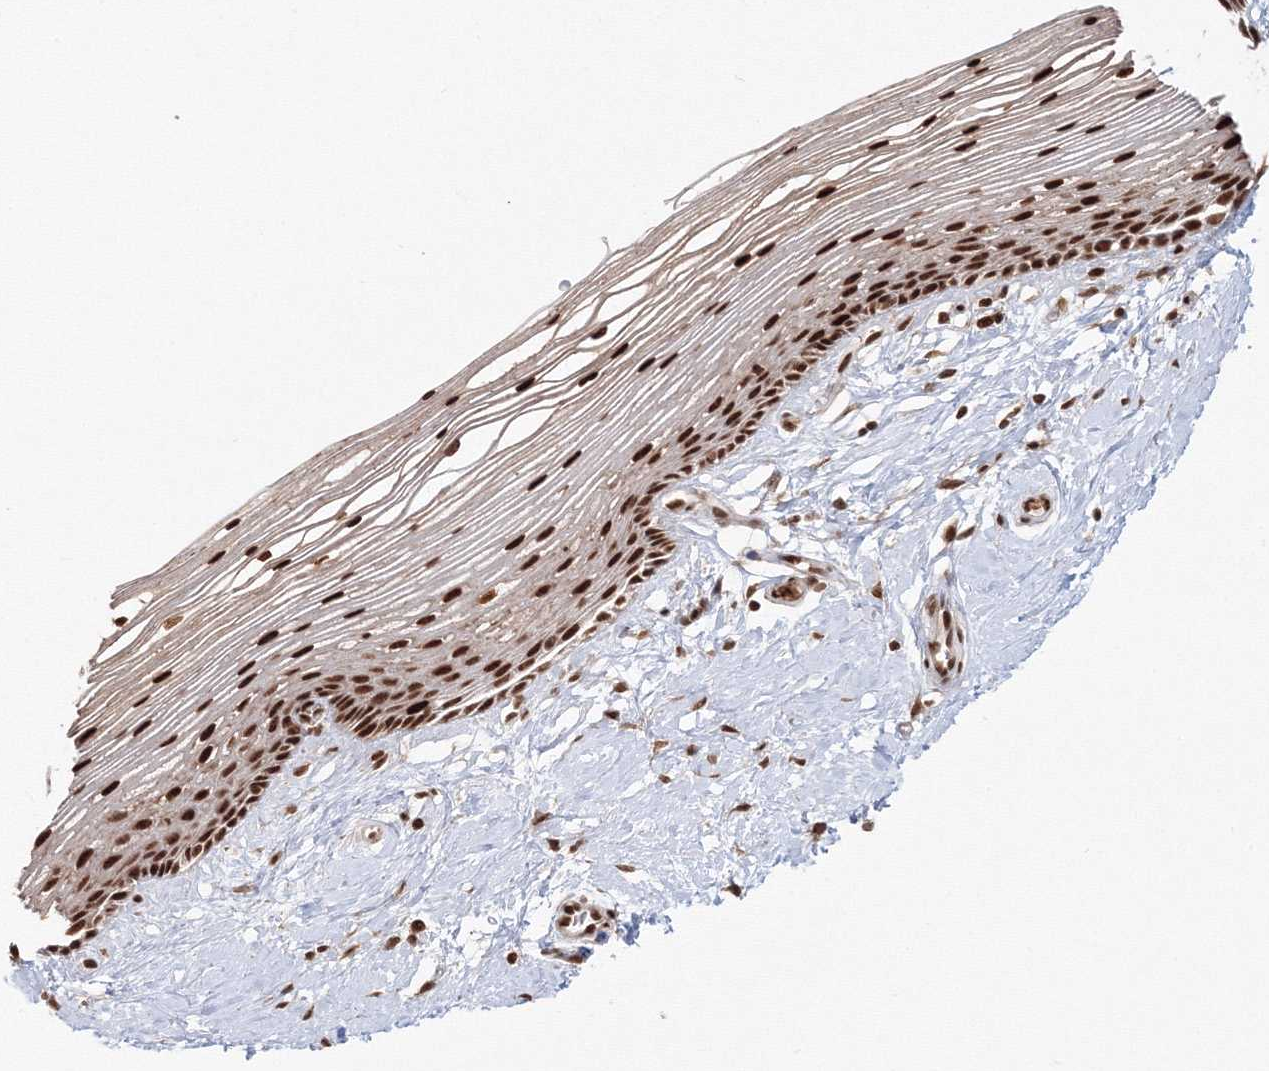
{"staining": {"intensity": "strong", "quantity": ">75%", "location": "nuclear"}, "tissue": "vagina", "cell_type": "Squamous epithelial cells", "image_type": "normal", "snomed": [{"axis": "morphology", "description": "Normal tissue, NOS"}, {"axis": "topography", "description": "Vagina"}], "caption": "Strong nuclear protein expression is appreciated in approximately >75% of squamous epithelial cells in vagina.", "gene": "KIF20A", "patient": {"sex": "female", "age": 46}}